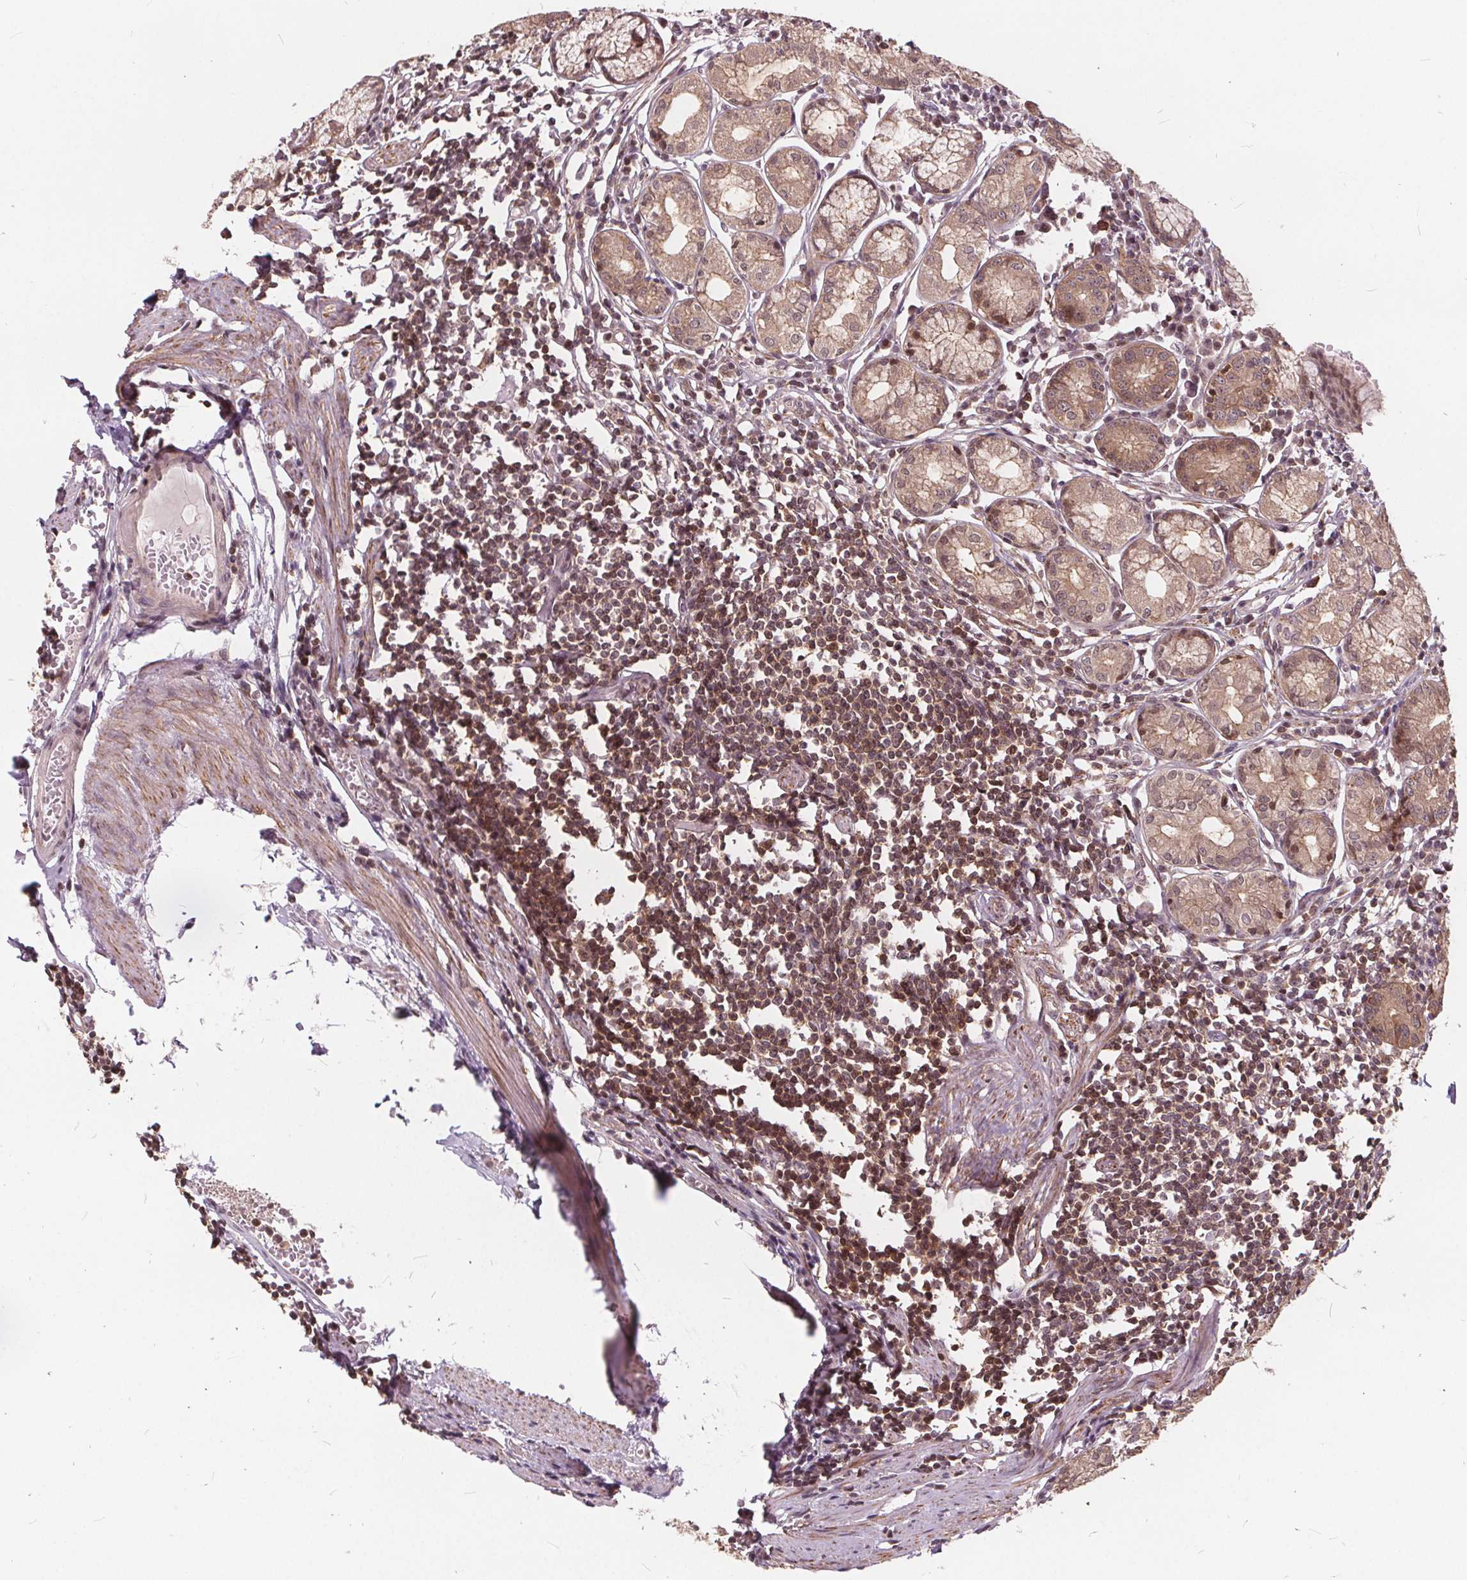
{"staining": {"intensity": "moderate", "quantity": ">75%", "location": "cytoplasmic/membranous"}, "tissue": "stomach", "cell_type": "Glandular cells", "image_type": "normal", "snomed": [{"axis": "morphology", "description": "Normal tissue, NOS"}, {"axis": "topography", "description": "Stomach"}], "caption": "Moderate cytoplasmic/membranous protein positivity is present in about >75% of glandular cells in stomach.", "gene": "HIF1AN", "patient": {"sex": "male", "age": 55}}